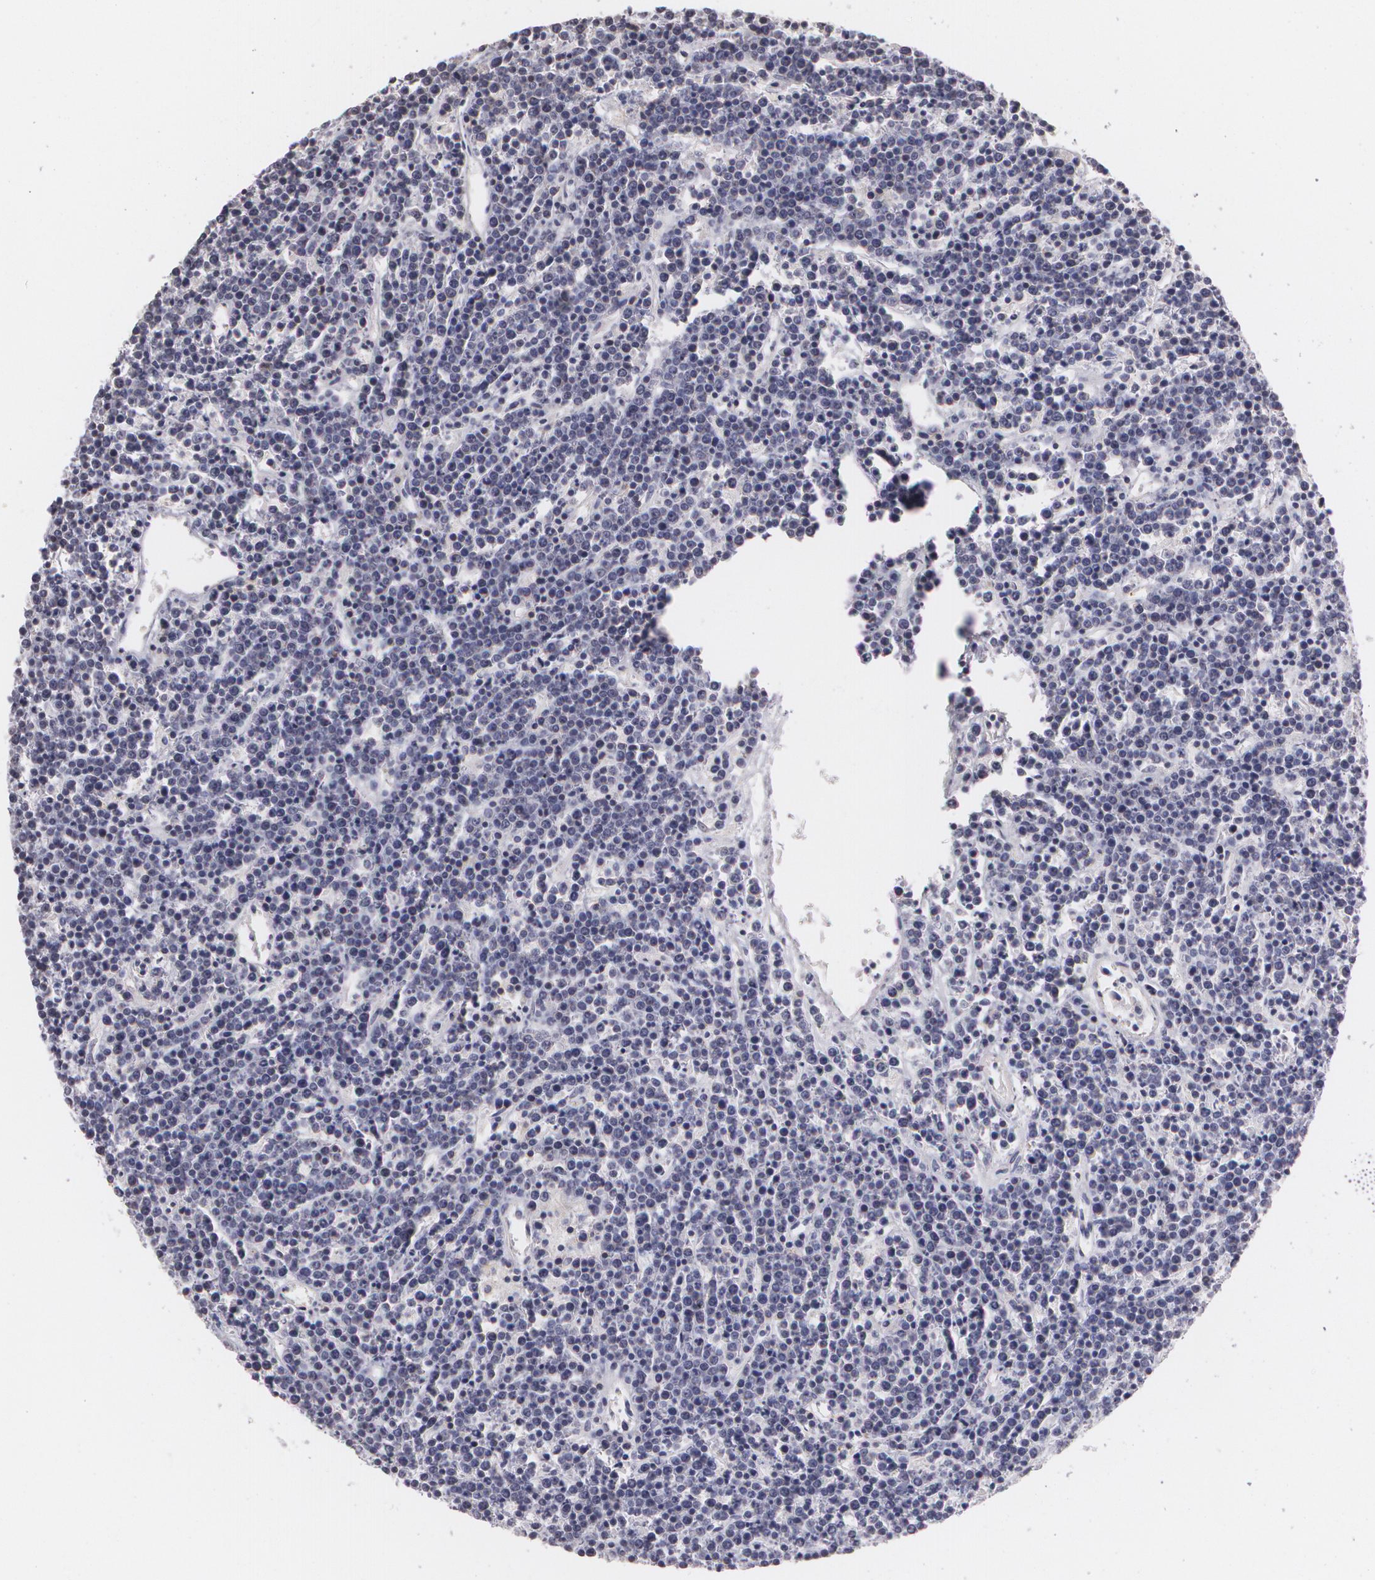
{"staining": {"intensity": "negative", "quantity": "none", "location": "none"}, "tissue": "lymphoma", "cell_type": "Tumor cells", "image_type": "cancer", "snomed": [{"axis": "morphology", "description": "Malignant lymphoma, non-Hodgkin's type, High grade"}, {"axis": "topography", "description": "Ovary"}], "caption": "Immunohistochemical staining of high-grade malignant lymphoma, non-Hodgkin's type exhibits no significant staining in tumor cells.", "gene": "ZBTB16", "patient": {"sex": "female", "age": 56}}